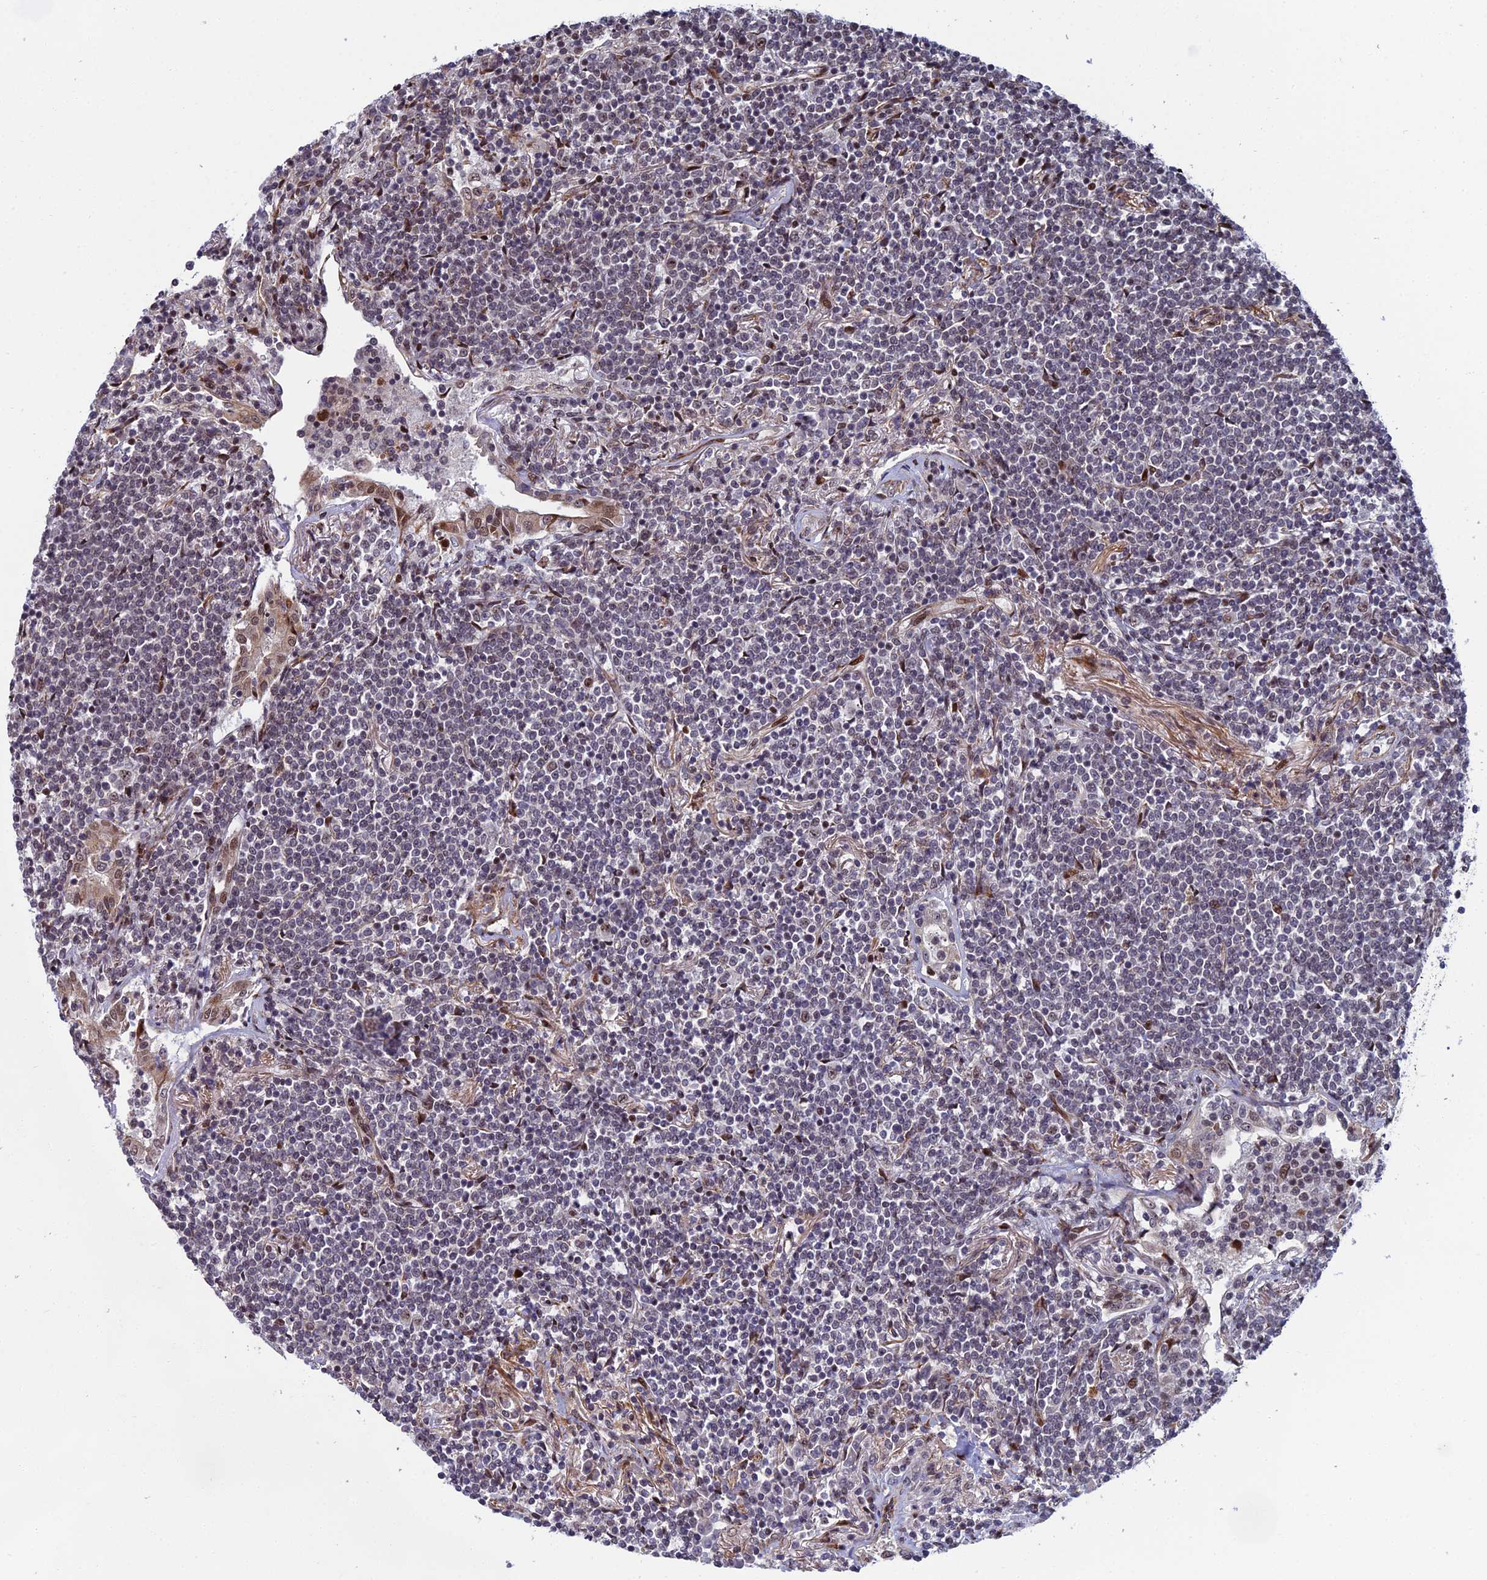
{"staining": {"intensity": "negative", "quantity": "none", "location": "none"}, "tissue": "lymphoma", "cell_type": "Tumor cells", "image_type": "cancer", "snomed": [{"axis": "morphology", "description": "Malignant lymphoma, non-Hodgkin's type, Low grade"}, {"axis": "topography", "description": "Lung"}], "caption": "This histopathology image is of lymphoma stained with immunohistochemistry (IHC) to label a protein in brown with the nuclei are counter-stained blue. There is no positivity in tumor cells. (DAB immunohistochemistry (IHC) visualized using brightfield microscopy, high magnification).", "gene": "ZNF668", "patient": {"sex": "female", "age": 71}}